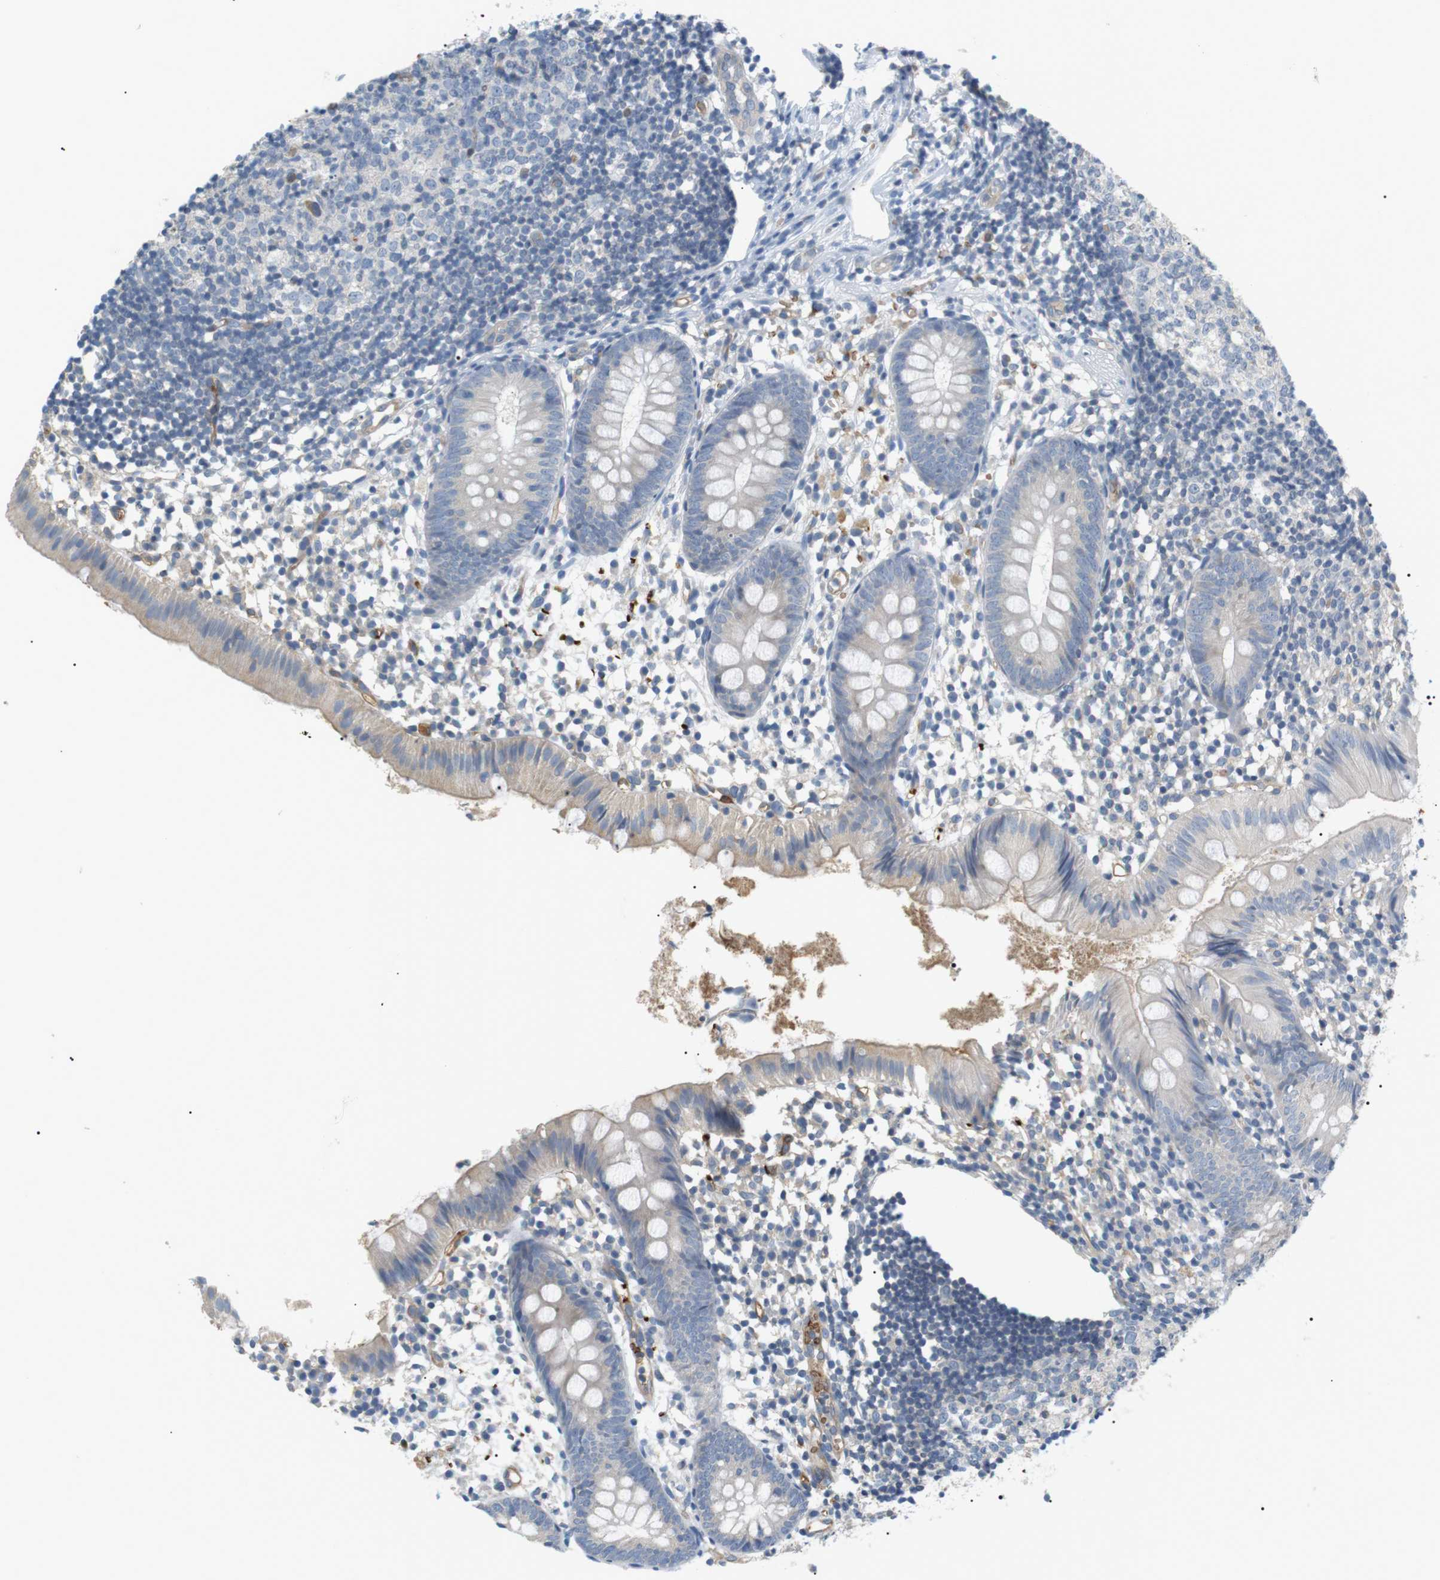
{"staining": {"intensity": "weak", "quantity": "<25%", "location": "cytoplasmic/membranous"}, "tissue": "appendix", "cell_type": "Glandular cells", "image_type": "normal", "snomed": [{"axis": "morphology", "description": "Normal tissue, NOS"}, {"axis": "topography", "description": "Appendix"}], "caption": "An image of appendix stained for a protein displays no brown staining in glandular cells. (DAB (3,3'-diaminobenzidine) immunohistochemistry, high magnification).", "gene": "ADCY10", "patient": {"sex": "female", "age": 20}}